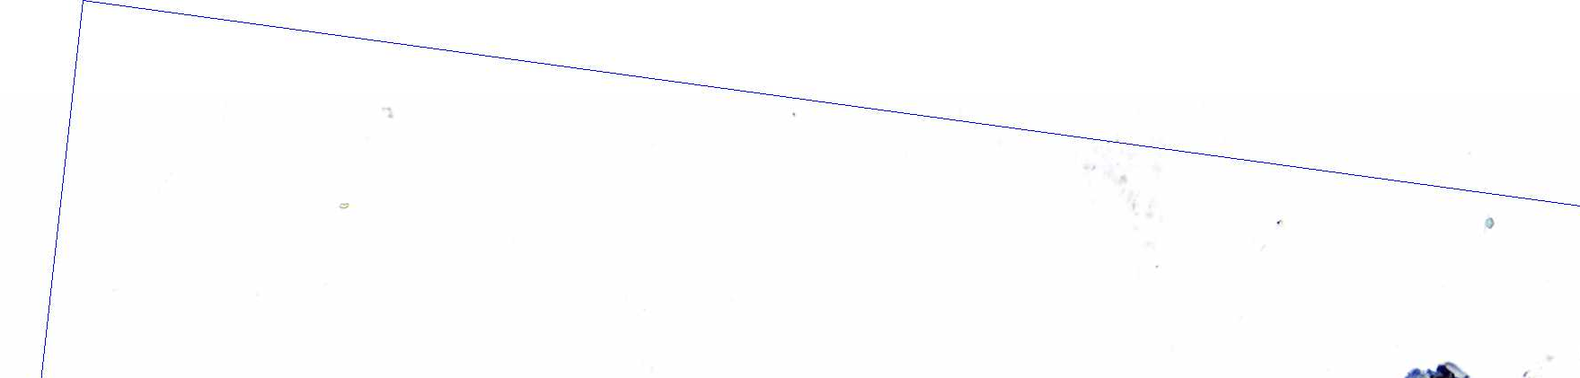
{"staining": {"intensity": "negative", "quantity": "none", "location": "none"}, "tissue": "ovarian cancer", "cell_type": "Tumor cells", "image_type": "cancer", "snomed": [{"axis": "morphology", "description": "Cystadenocarcinoma, serous, NOS"}, {"axis": "topography", "description": "Ovary"}], "caption": "Ovarian cancer (serous cystadenocarcinoma) was stained to show a protein in brown. There is no significant positivity in tumor cells.", "gene": "ACTA1", "patient": {"sex": "female", "age": 71}}